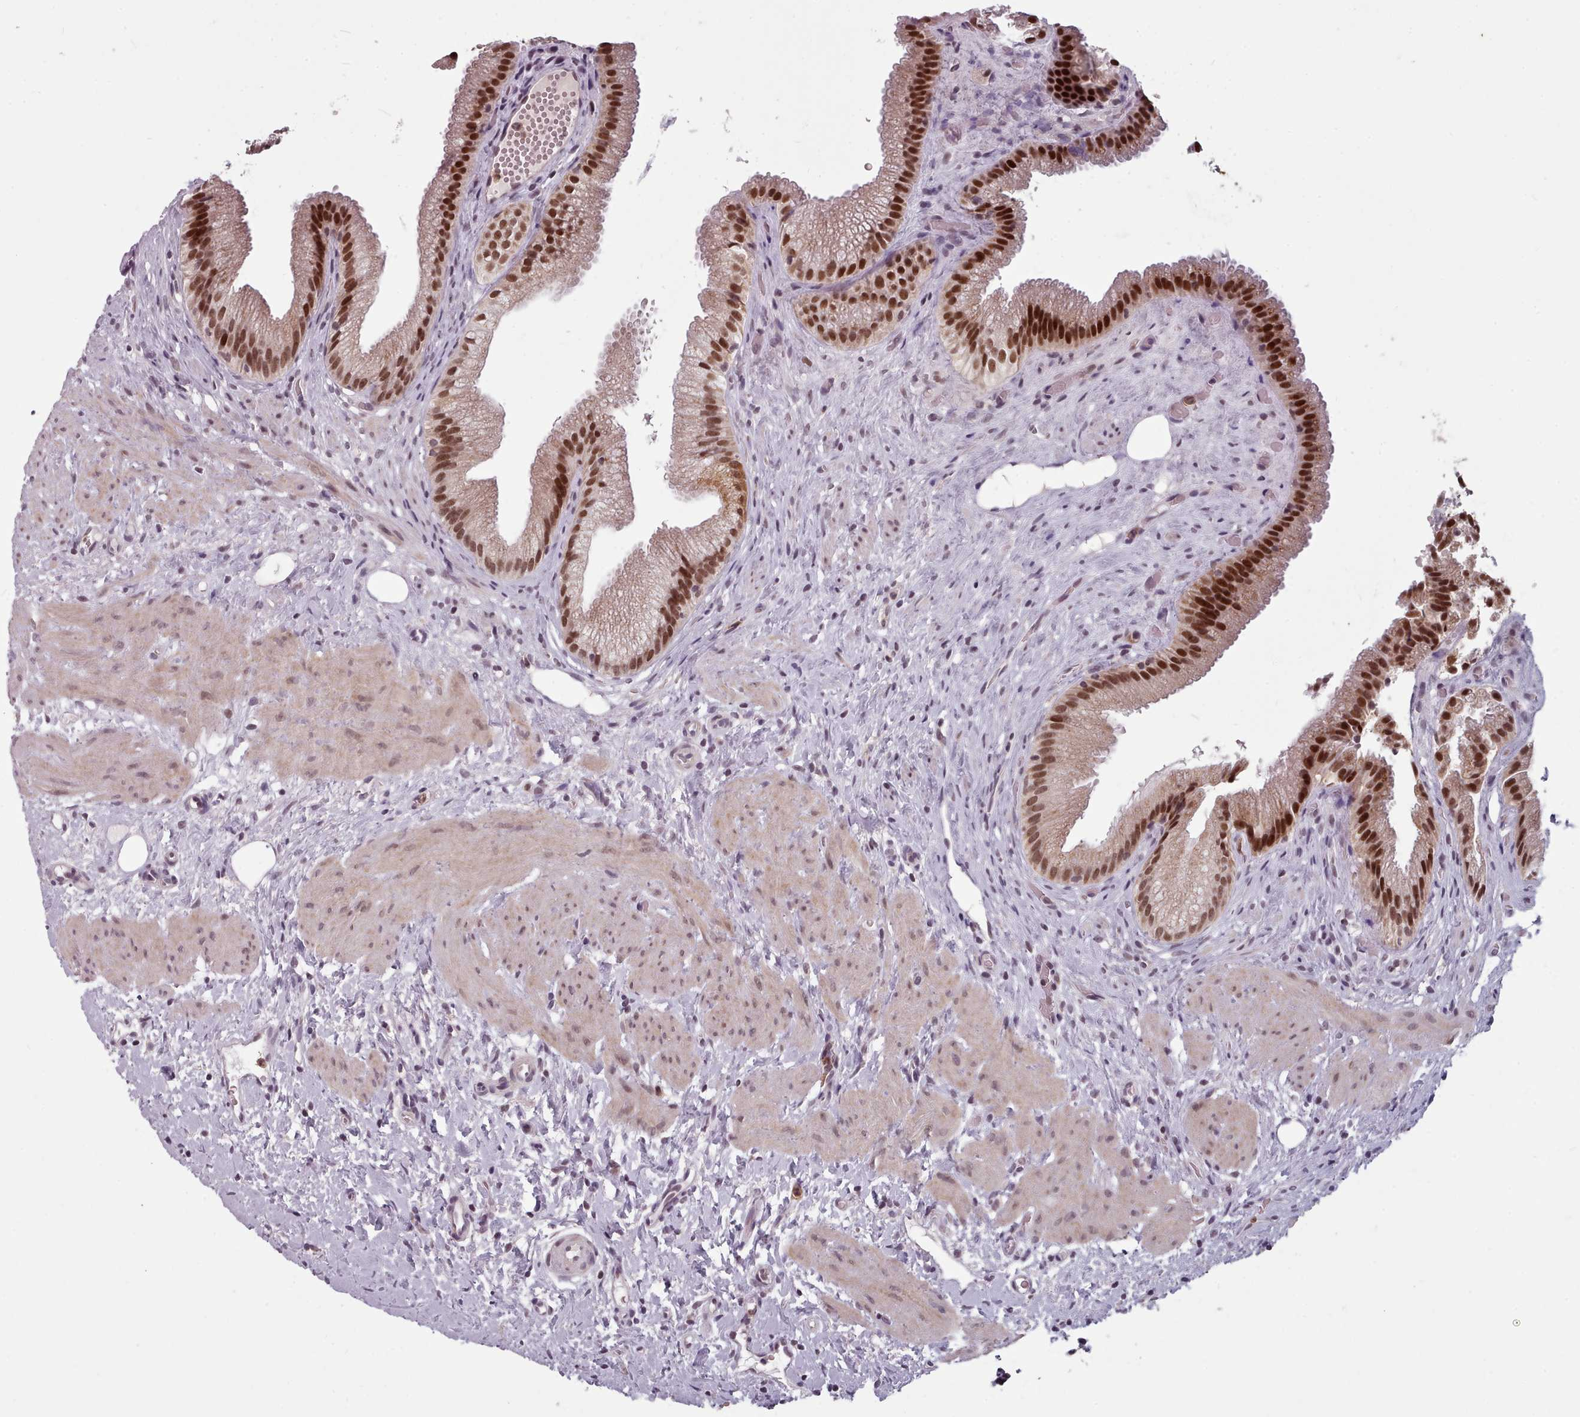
{"staining": {"intensity": "strong", "quantity": ">75%", "location": "nuclear"}, "tissue": "gallbladder", "cell_type": "Glandular cells", "image_type": "normal", "snomed": [{"axis": "morphology", "description": "Normal tissue, NOS"}, {"axis": "topography", "description": "Gallbladder"}], "caption": "The micrograph displays immunohistochemical staining of unremarkable gallbladder. There is strong nuclear positivity is seen in about >75% of glandular cells. The staining is performed using DAB brown chromogen to label protein expression. The nuclei are counter-stained blue using hematoxylin.", "gene": "SRSF9", "patient": {"sex": "female", "age": 64}}